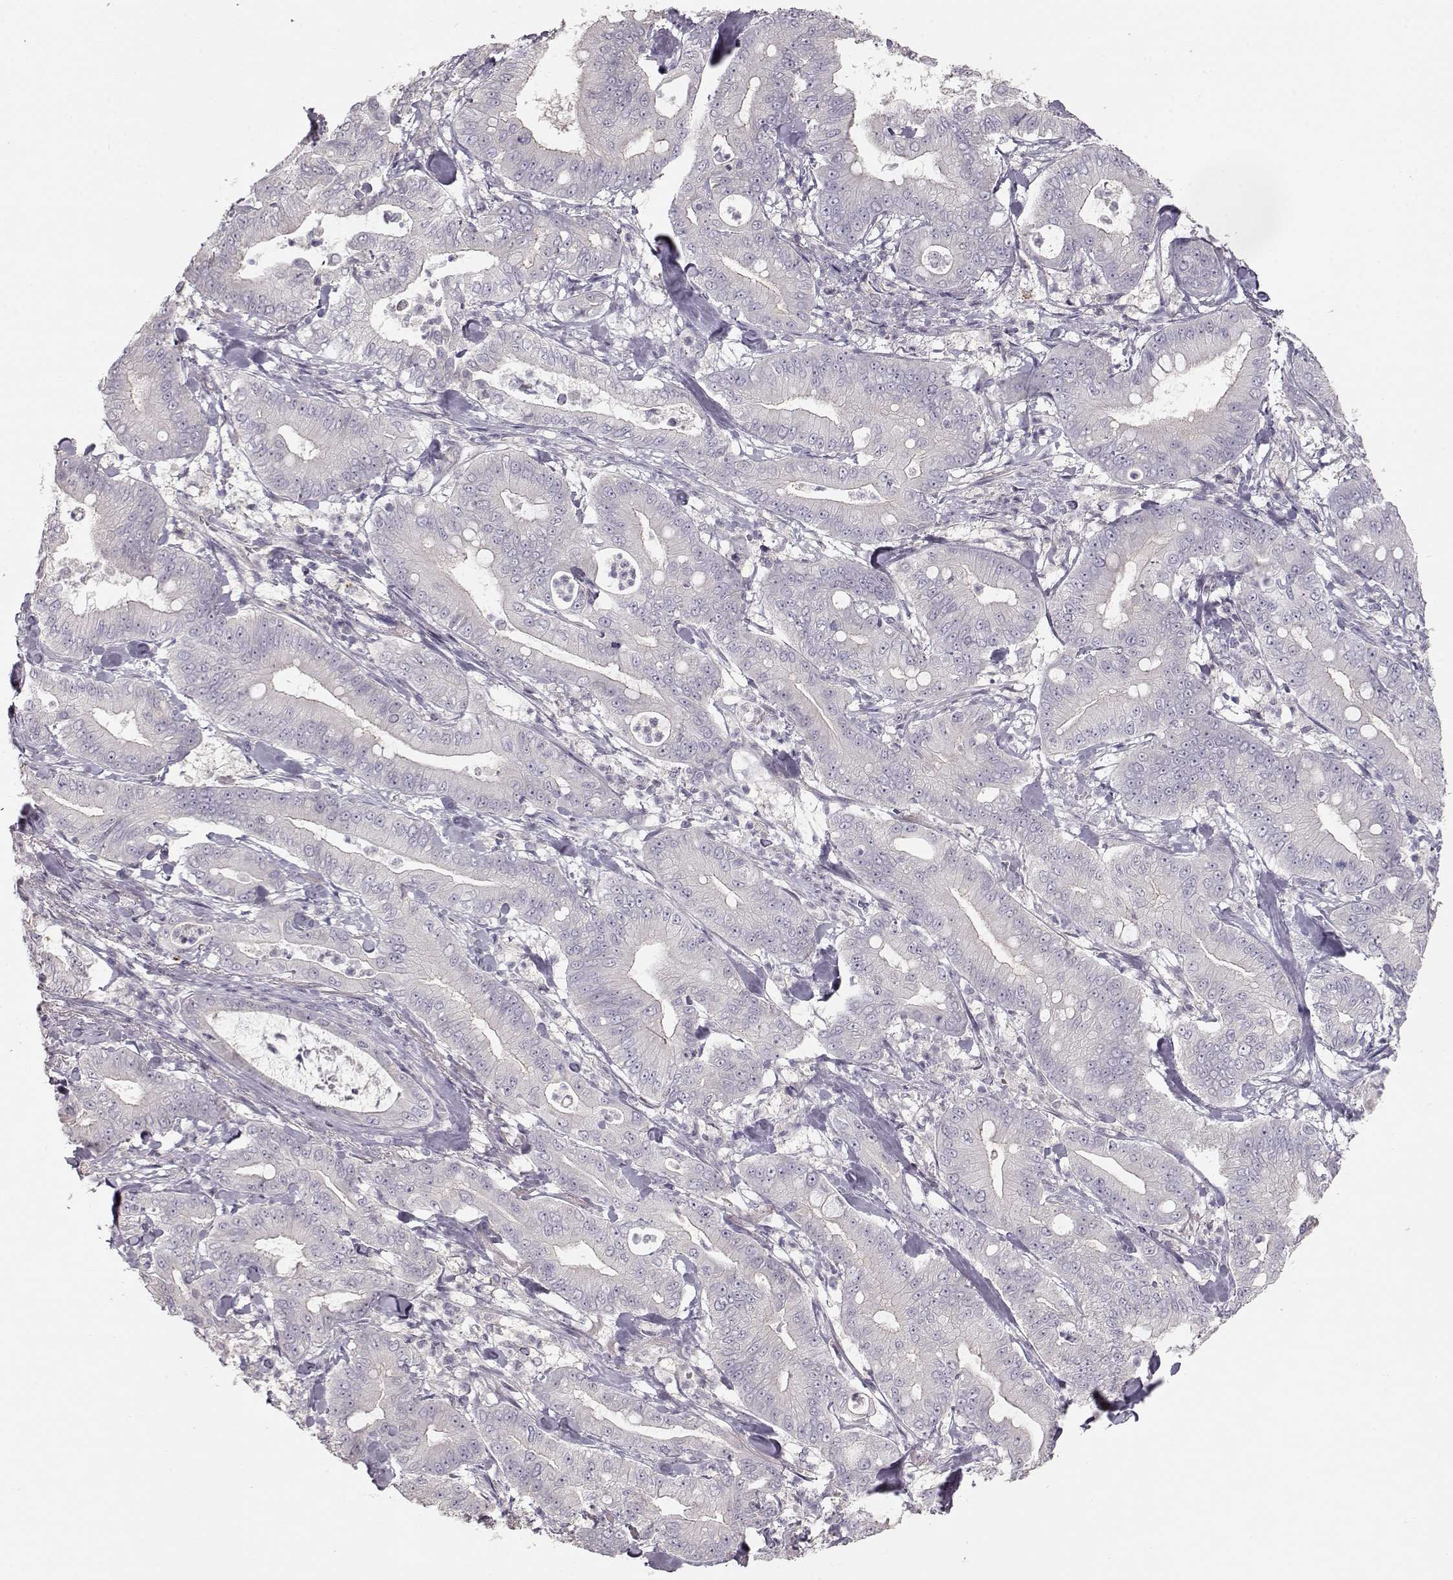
{"staining": {"intensity": "negative", "quantity": "none", "location": "none"}, "tissue": "pancreatic cancer", "cell_type": "Tumor cells", "image_type": "cancer", "snomed": [{"axis": "morphology", "description": "Adenocarcinoma, NOS"}, {"axis": "topography", "description": "Pancreas"}], "caption": "The histopathology image shows no staining of tumor cells in adenocarcinoma (pancreatic). (Immunohistochemistry (ihc), brightfield microscopy, high magnification).", "gene": "ARHGAP8", "patient": {"sex": "male", "age": 71}}